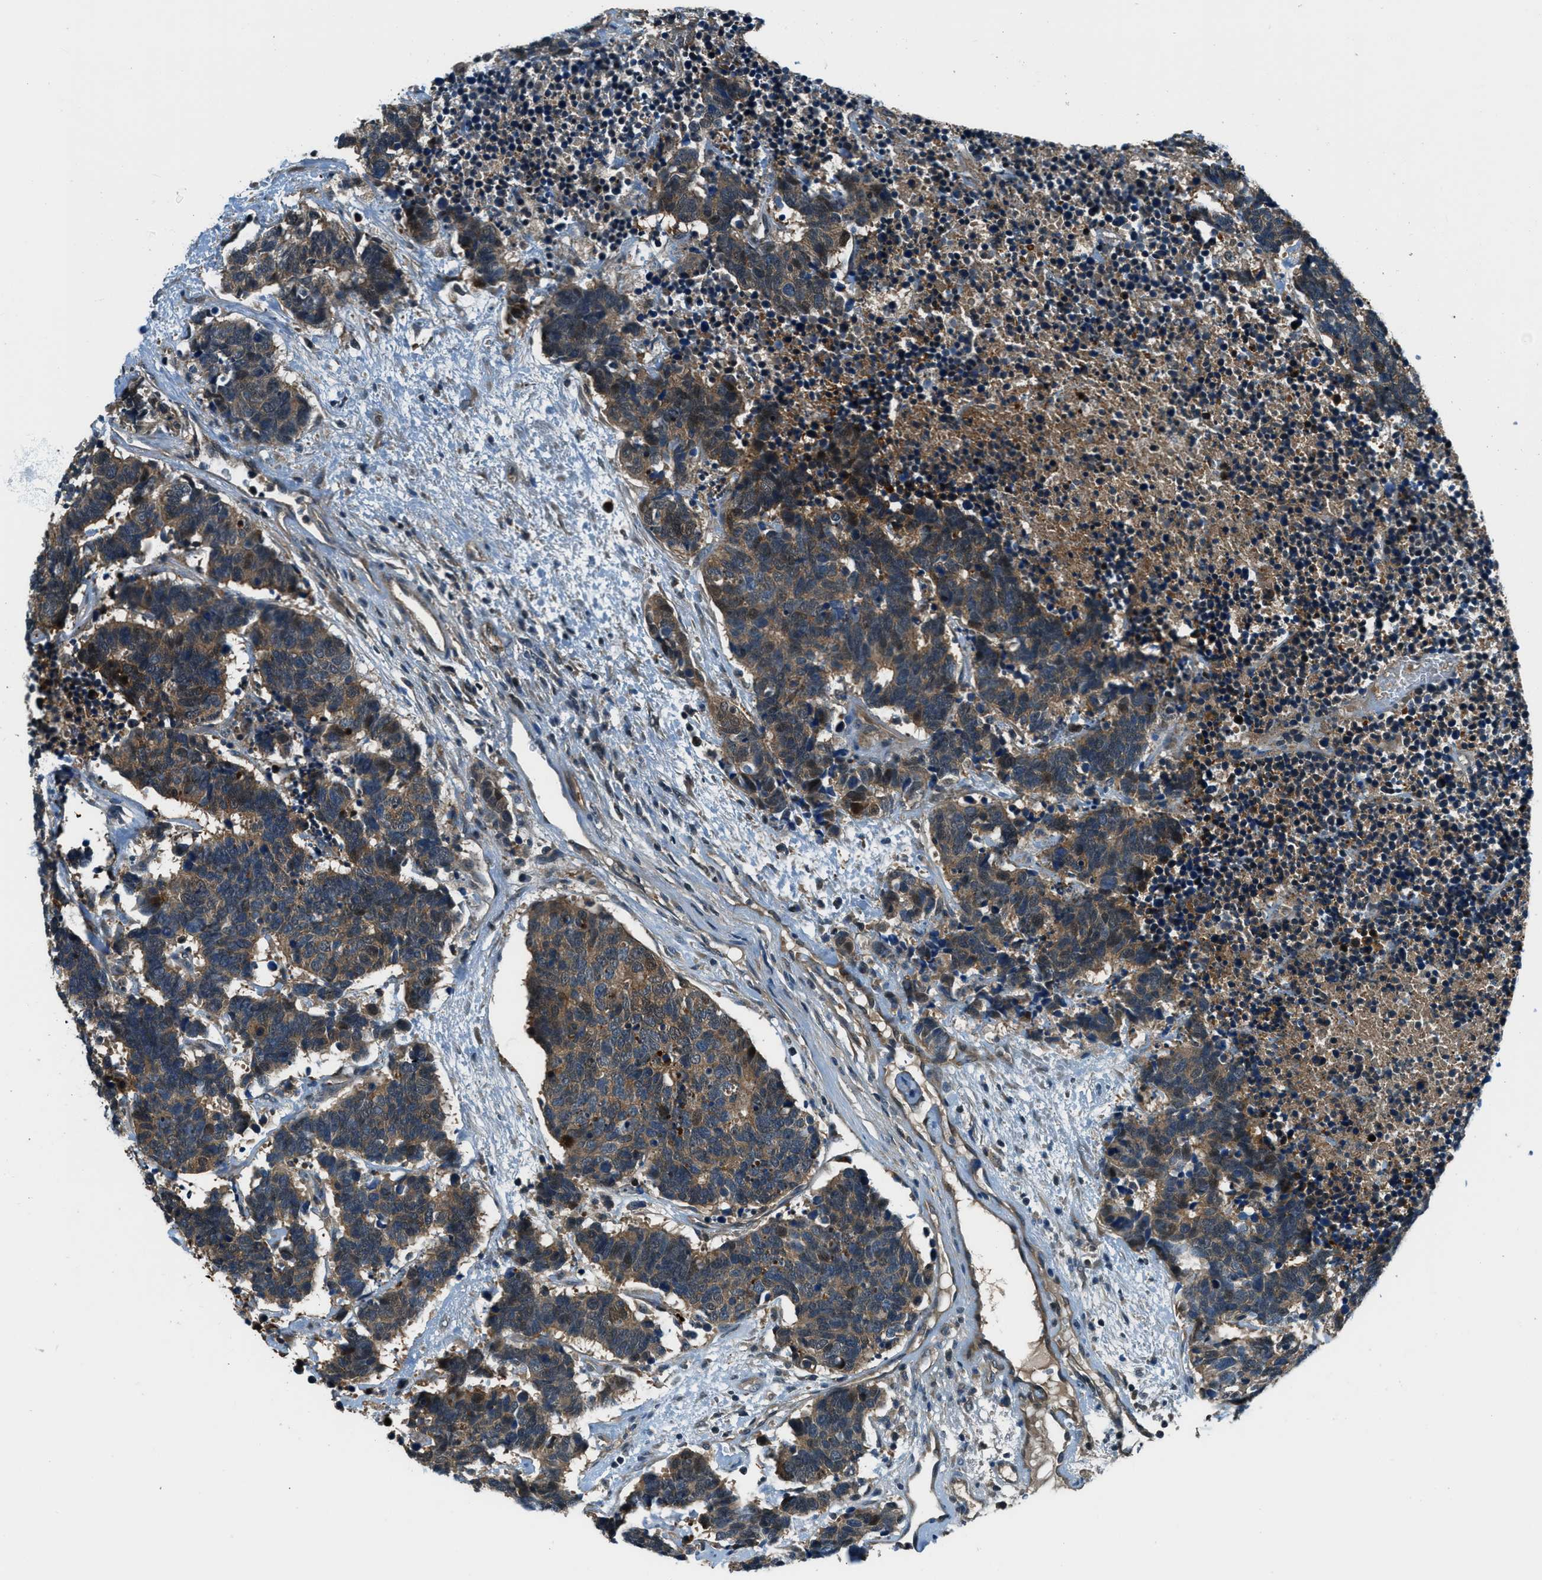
{"staining": {"intensity": "moderate", "quantity": ">75%", "location": "cytoplasmic/membranous"}, "tissue": "carcinoid", "cell_type": "Tumor cells", "image_type": "cancer", "snomed": [{"axis": "morphology", "description": "Carcinoma, NOS"}, {"axis": "morphology", "description": "Carcinoid, malignant, NOS"}, {"axis": "topography", "description": "Urinary bladder"}], "caption": "Immunohistochemistry (IHC) (DAB (3,3'-diaminobenzidine)) staining of carcinoid displays moderate cytoplasmic/membranous protein expression in approximately >75% of tumor cells.", "gene": "HEBP2", "patient": {"sex": "male", "age": 57}}